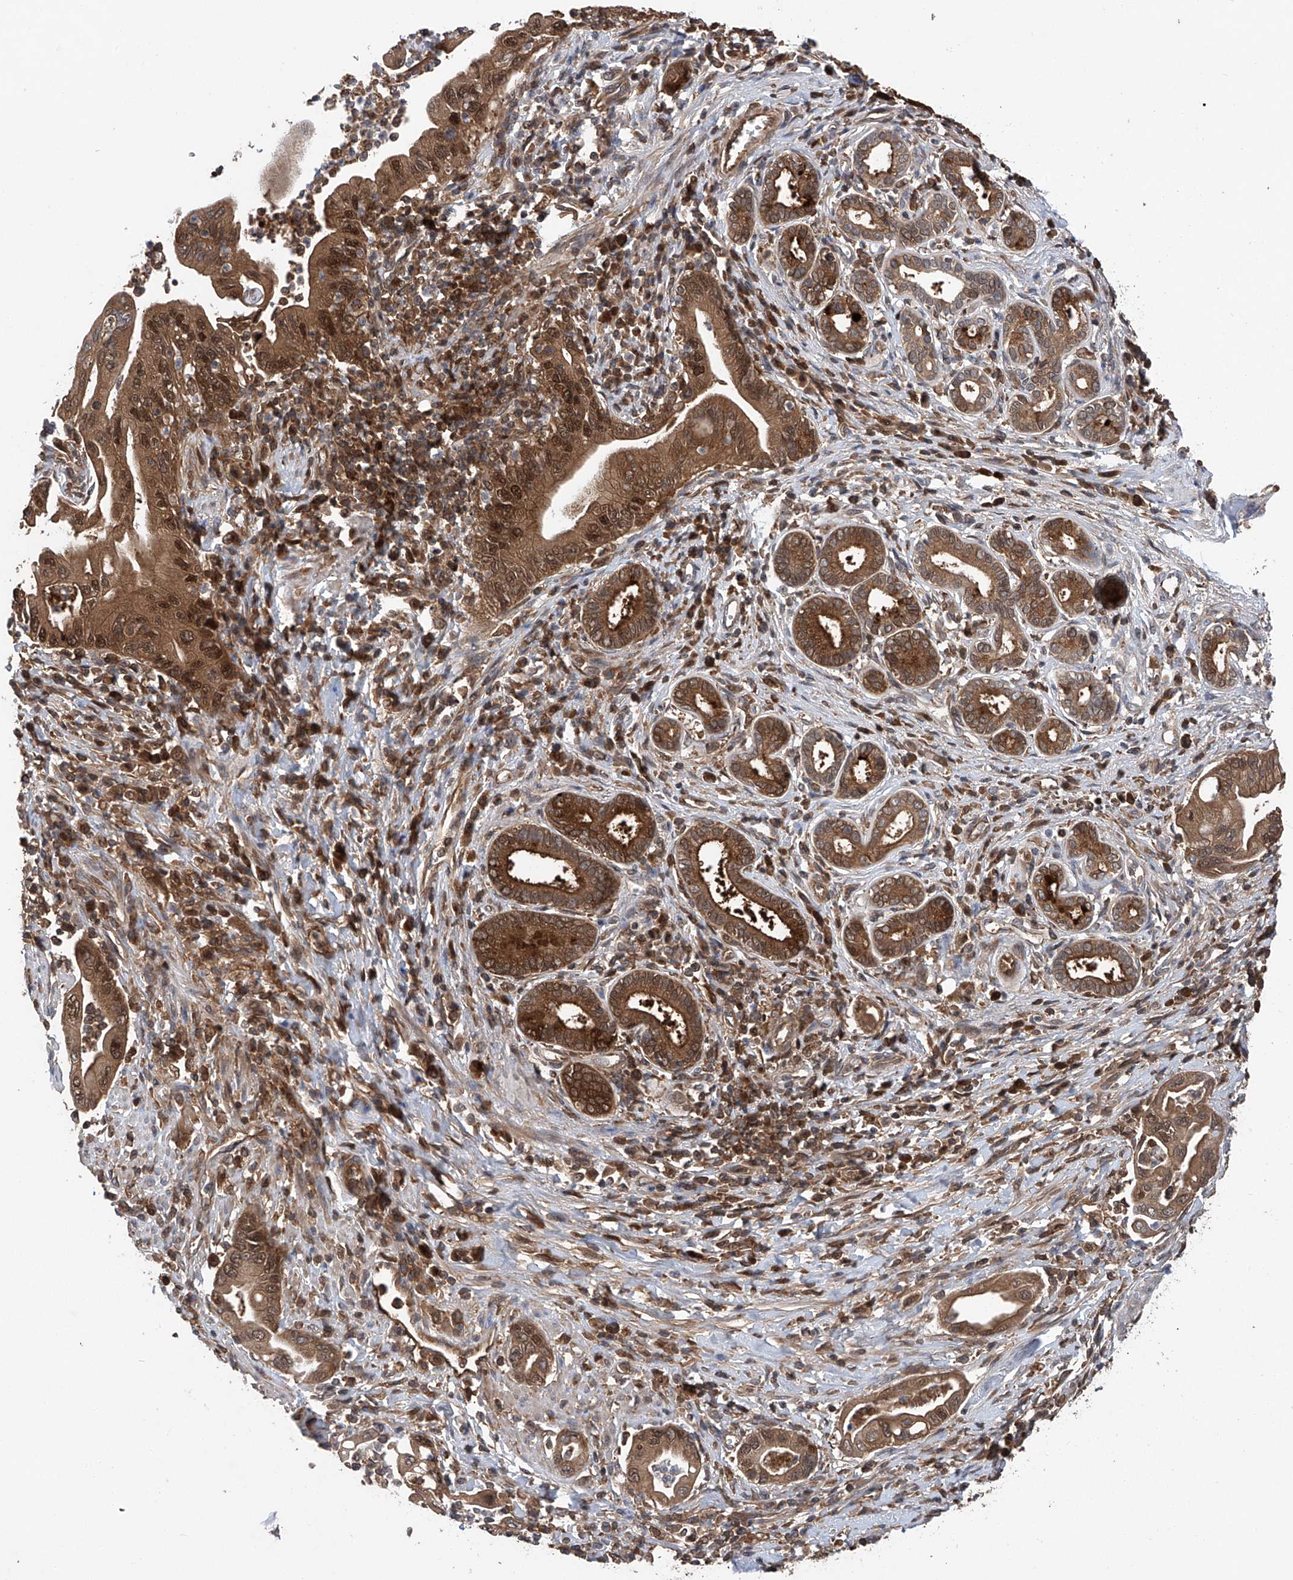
{"staining": {"intensity": "strong", "quantity": ">75%", "location": "cytoplasmic/membranous,nuclear"}, "tissue": "pancreatic cancer", "cell_type": "Tumor cells", "image_type": "cancer", "snomed": [{"axis": "morphology", "description": "Adenocarcinoma, NOS"}, {"axis": "topography", "description": "Pancreas"}], "caption": "A histopathology image of human pancreatic adenocarcinoma stained for a protein reveals strong cytoplasmic/membranous and nuclear brown staining in tumor cells.", "gene": "ASCC3", "patient": {"sex": "male", "age": 78}}